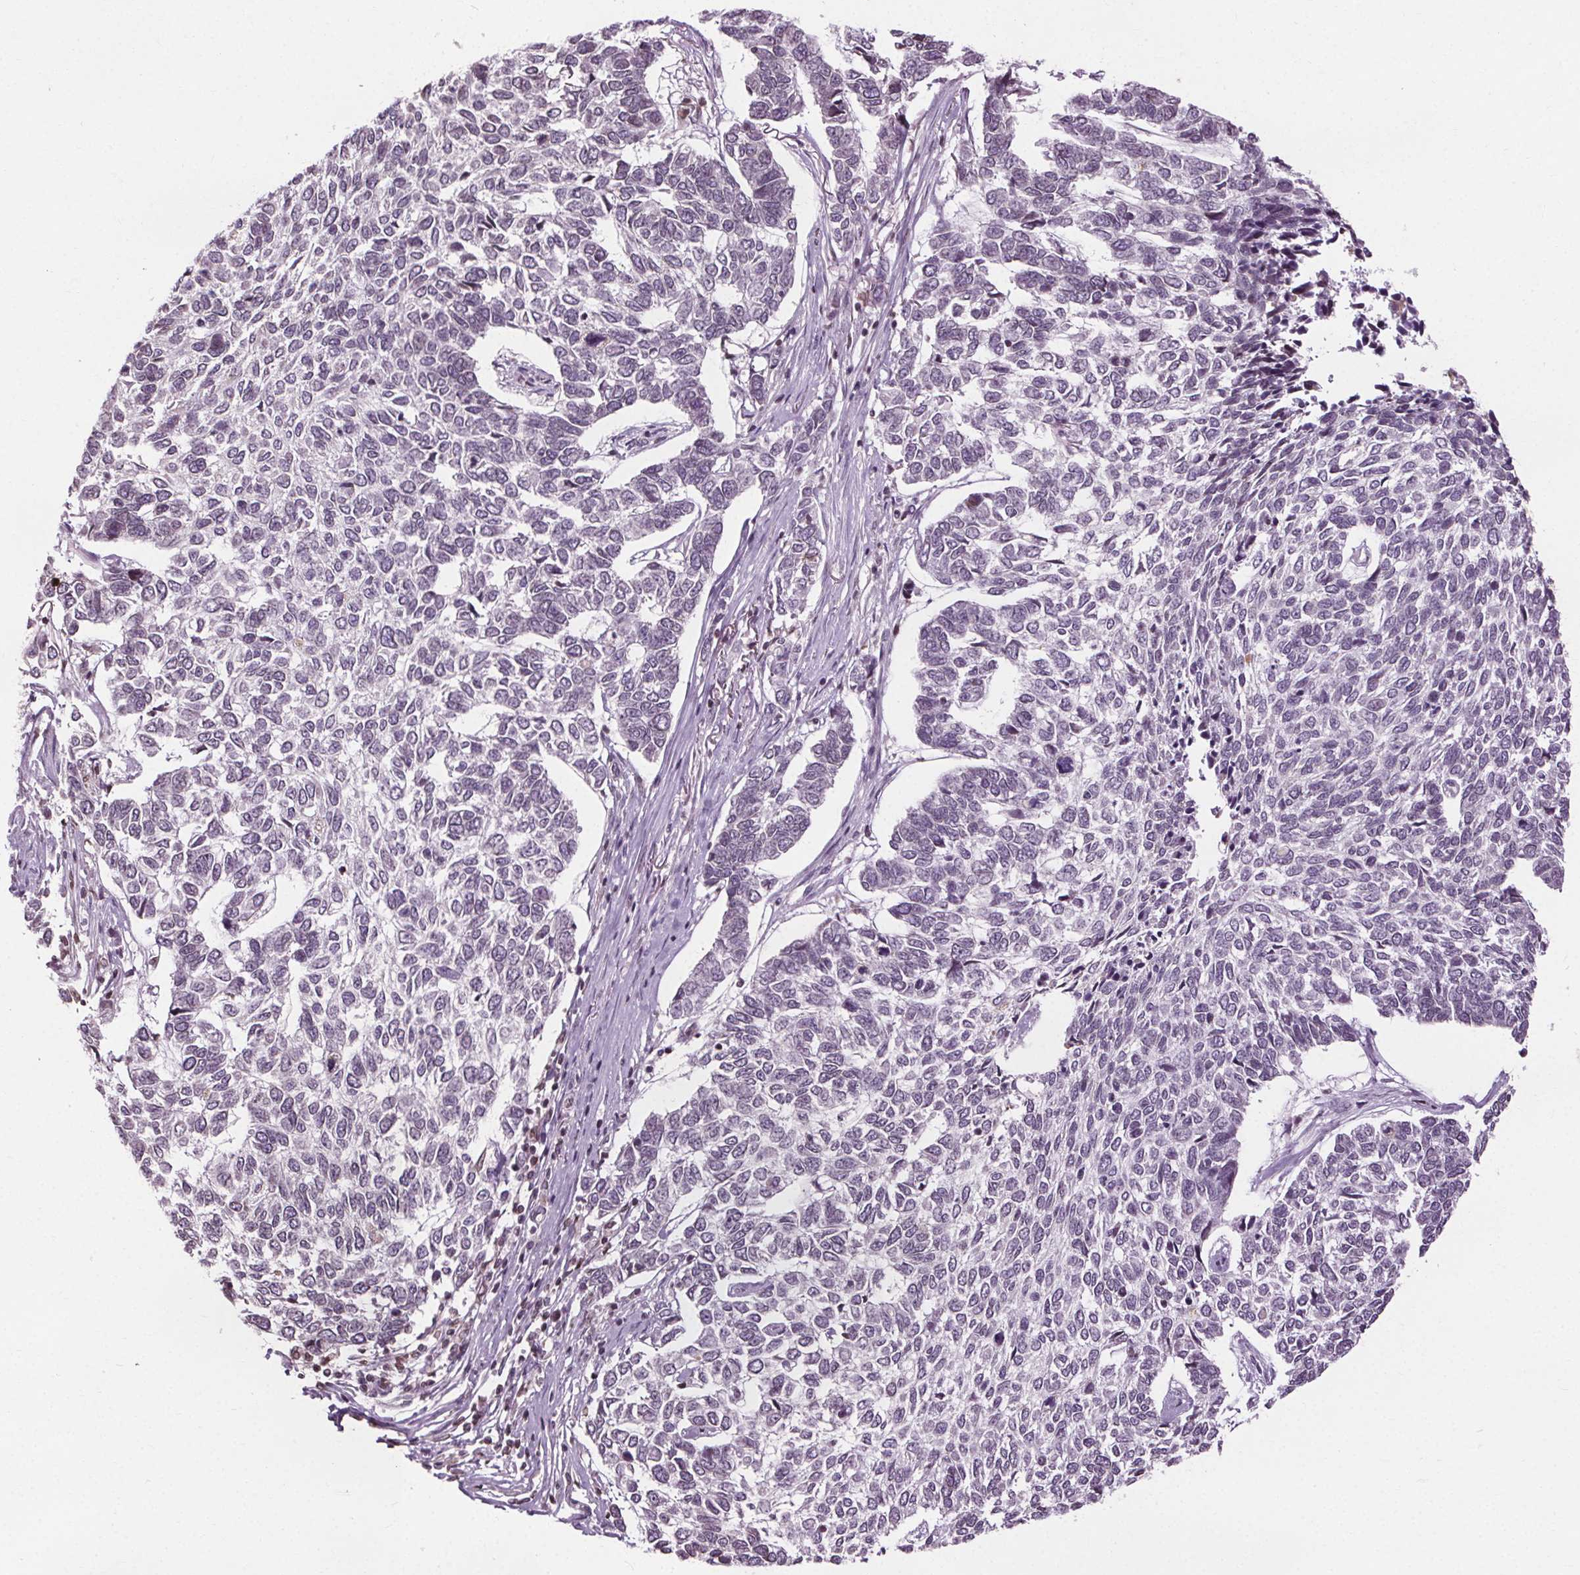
{"staining": {"intensity": "negative", "quantity": "none", "location": "none"}, "tissue": "skin cancer", "cell_type": "Tumor cells", "image_type": "cancer", "snomed": [{"axis": "morphology", "description": "Basal cell carcinoma"}, {"axis": "topography", "description": "Skin"}], "caption": "Human basal cell carcinoma (skin) stained for a protein using immunohistochemistry (IHC) exhibits no positivity in tumor cells.", "gene": "LFNG", "patient": {"sex": "female", "age": 65}}